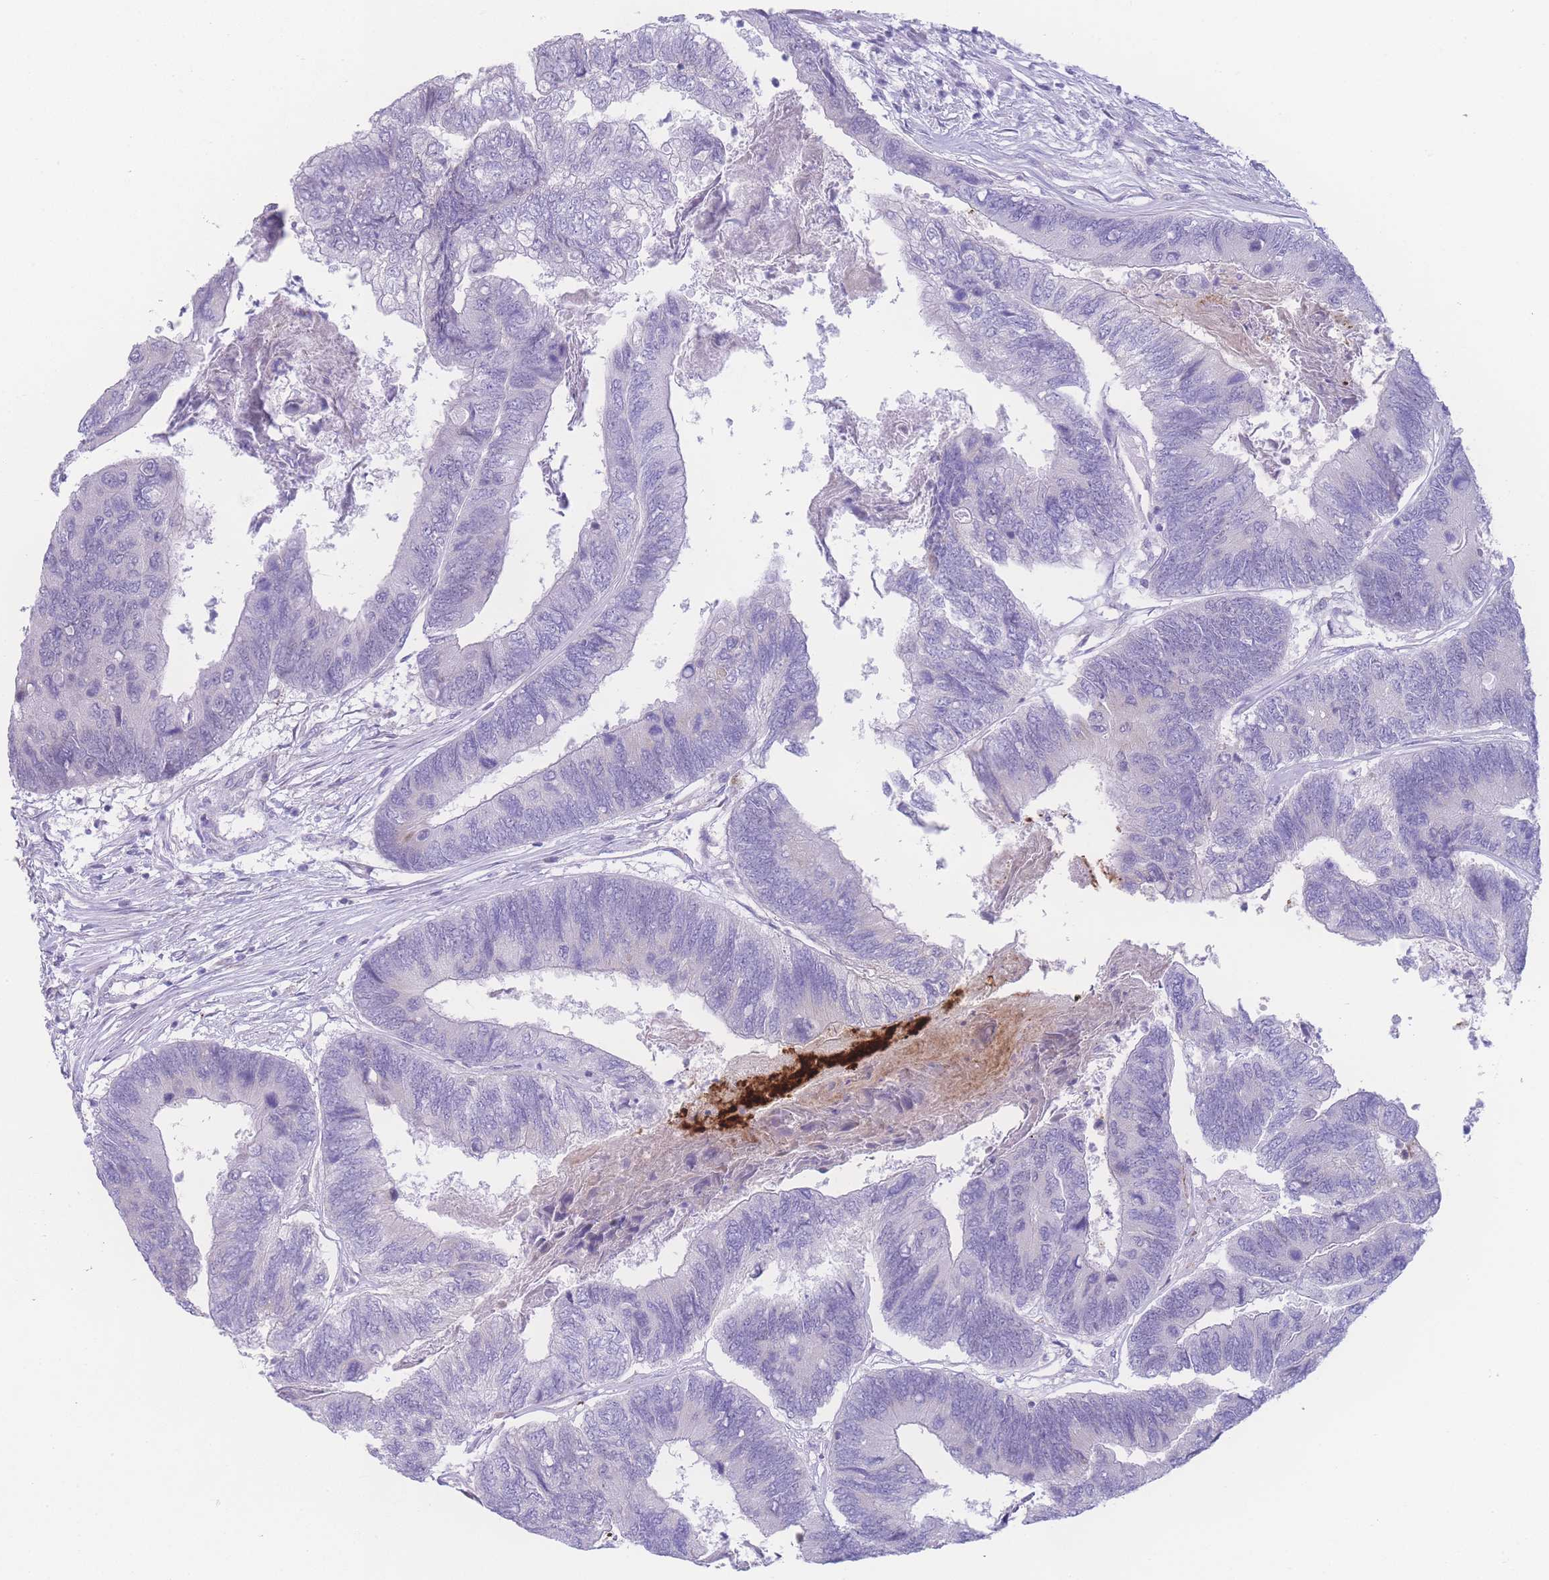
{"staining": {"intensity": "negative", "quantity": "none", "location": "none"}, "tissue": "colorectal cancer", "cell_type": "Tumor cells", "image_type": "cancer", "snomed": [{"axis": "morphology", "description": "Adenocarcinoma, NOS"}, {"axis": "topography", "description": "Colon"}], "caption": "Tumor cells show no significant positivity in adenocarcinoma (colorectal).", "gene": "NBEAL1", "patient": {"sex": "female", "age": 67}}